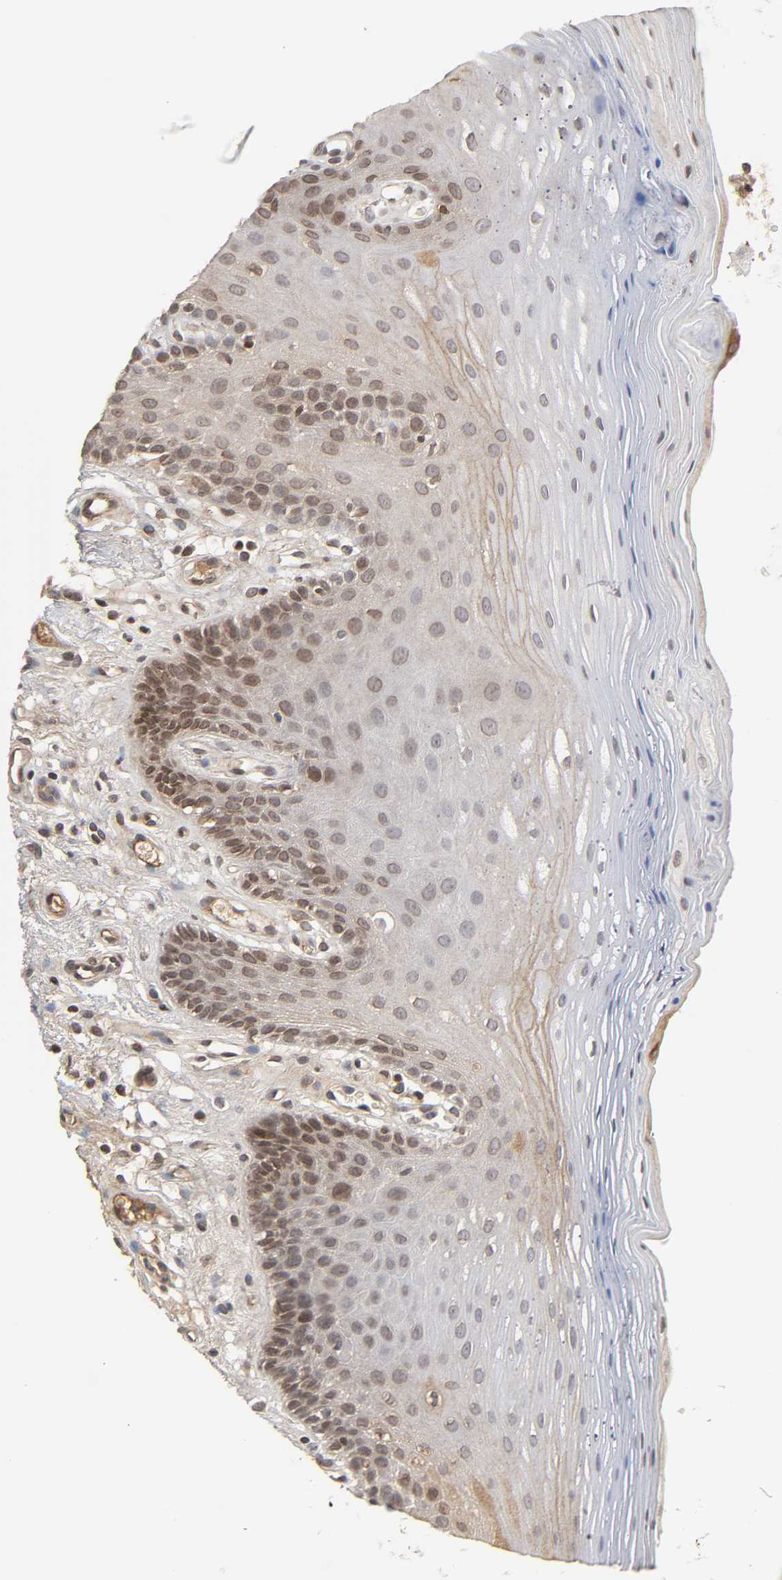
{"staining": {"intensity": "strong", "quantity": "25%-75%", "location": "cytoplasmic/membranous,nuclear"}, "tissue": "oral mucosa", "cell_type": "Squamous epithelial cells", "image_type": "normal", "snomed": [{"axis": "morphology", "description": "Normal tissue, NOS"}, {"axis": "morphology", "description": "Squamous cell carcinoma, NOS"}, {"axis": "topography", "description": "Skeletal muscle"}, {"axis": "topography", "description": "Oral tissue"}, {"axis": "topography", "description": "Head-Neck"}], "caption": "DAB (3,3'-diaminobenzidine) immunohistochemical staining of benign oral mucosa exhibits strong cytoplasmic/membranous,nuclear protein staining in about 25%-75% of squamous epithelial cells.", "gene": "CPN2", "patient": {"sex": "male", "age": 71}}